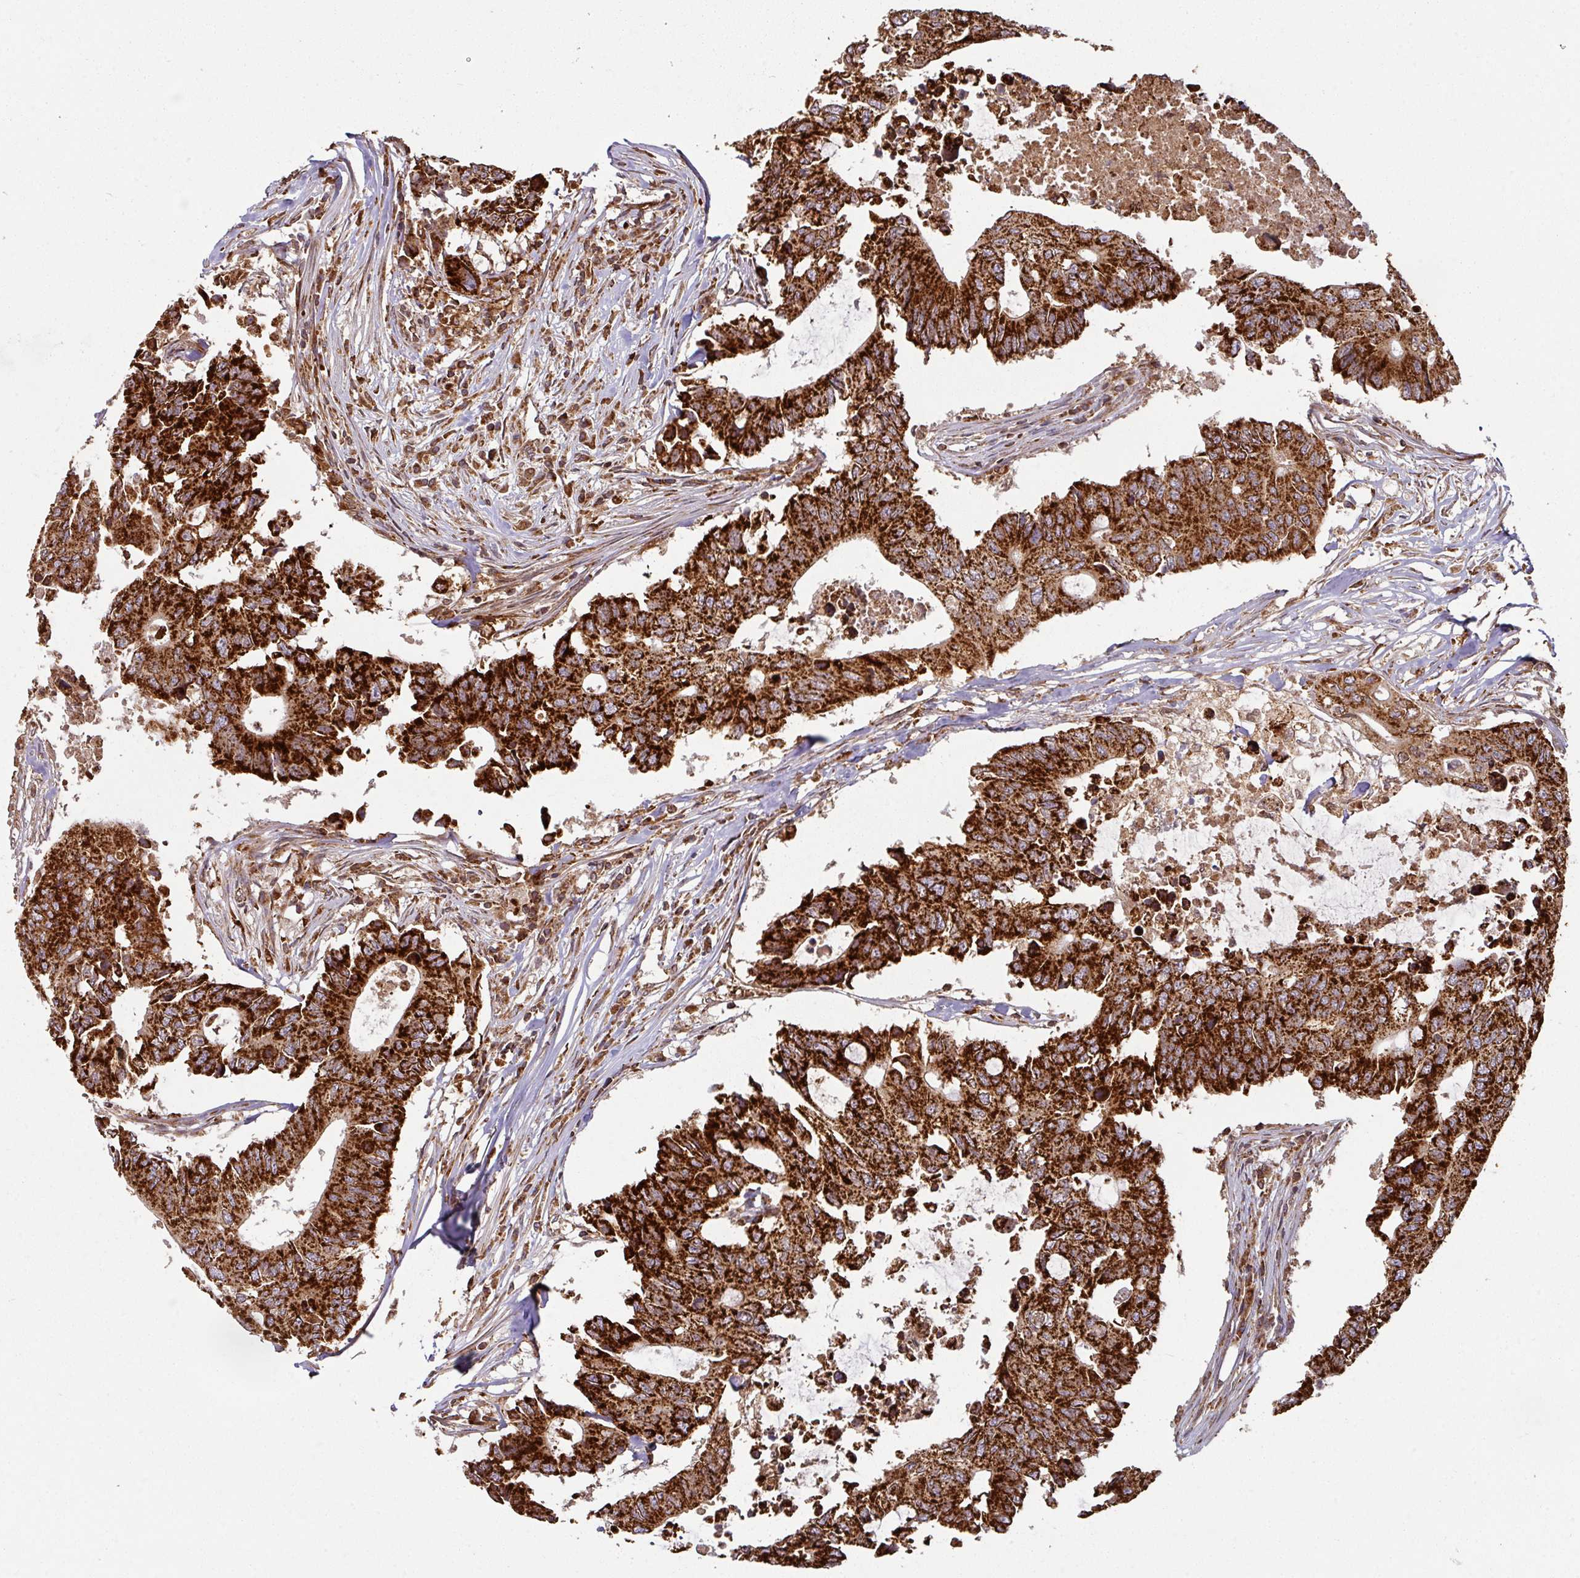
{"staining": {"intensity": "strong", "quantity": ">75%", "location": "cytoplasmic/membranous"}, "tissue": "colorectal cancer", "cell_type": "Tumor cells", "image_type": "cancer", "snomed": [{"axis": "morphology", "description": "Adenocarcinoma, NOS"}, {"axis": "topography", "description": "Colon"}], "caption": "Protein staining displays strong cytoplasmic/membranous positivity in approximately >75% of tumor cells in colorectal adenocarcinoma. (DAB IHC with brightfield microscopy, high magnification).", "gene": "TRAP1", "patient": {"sex": "male", "age": 71}}